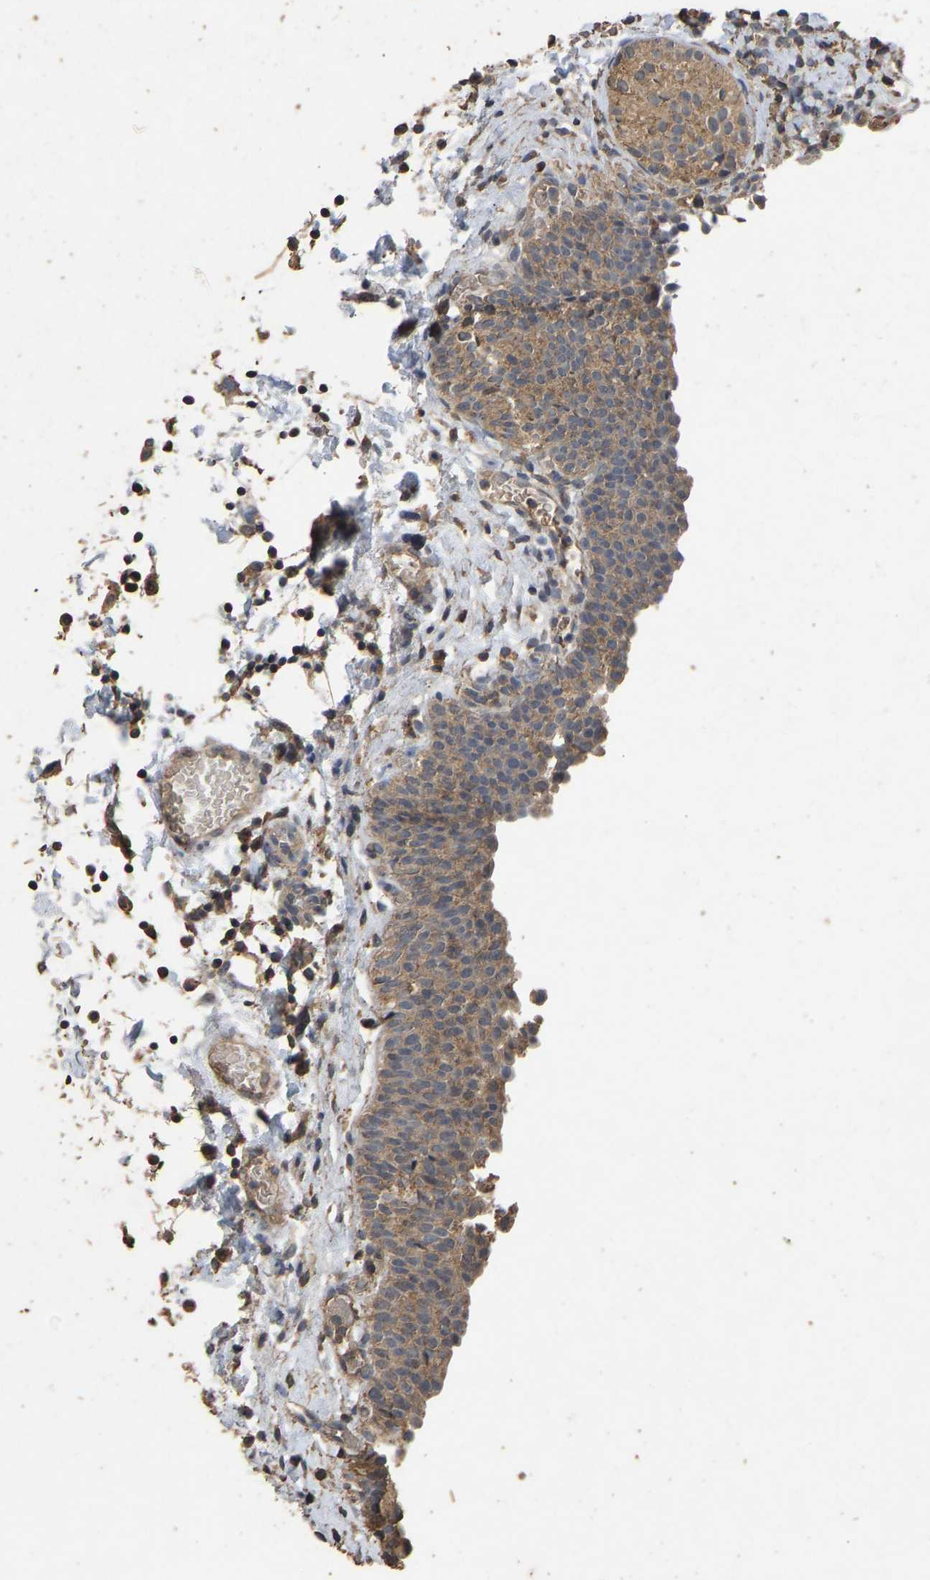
{"staining": {"intensity": "moderate", "quantity": ">75%", "location": "cytoplasmic/membranous"}, "tissue": "urinary bladder", "cell_type": "Urothelial cells", "image_type": "normal", "snomed": [{"axis": "morphology", "description": "Normal tissue, NOS"}, {"axis": "topography", "description": "Urinary bladder"}], "caption": "Benign urinary bladder was stained to show a protein in brown. There is medium levels of moderate cytoplasmic/membranous staining in approximately >75% of urothelial cells. (Brightfield microscopy of DAB IHC at high magnification).", "gene": "CIDEC", "patient": {"sex": "male", "age": 55}}